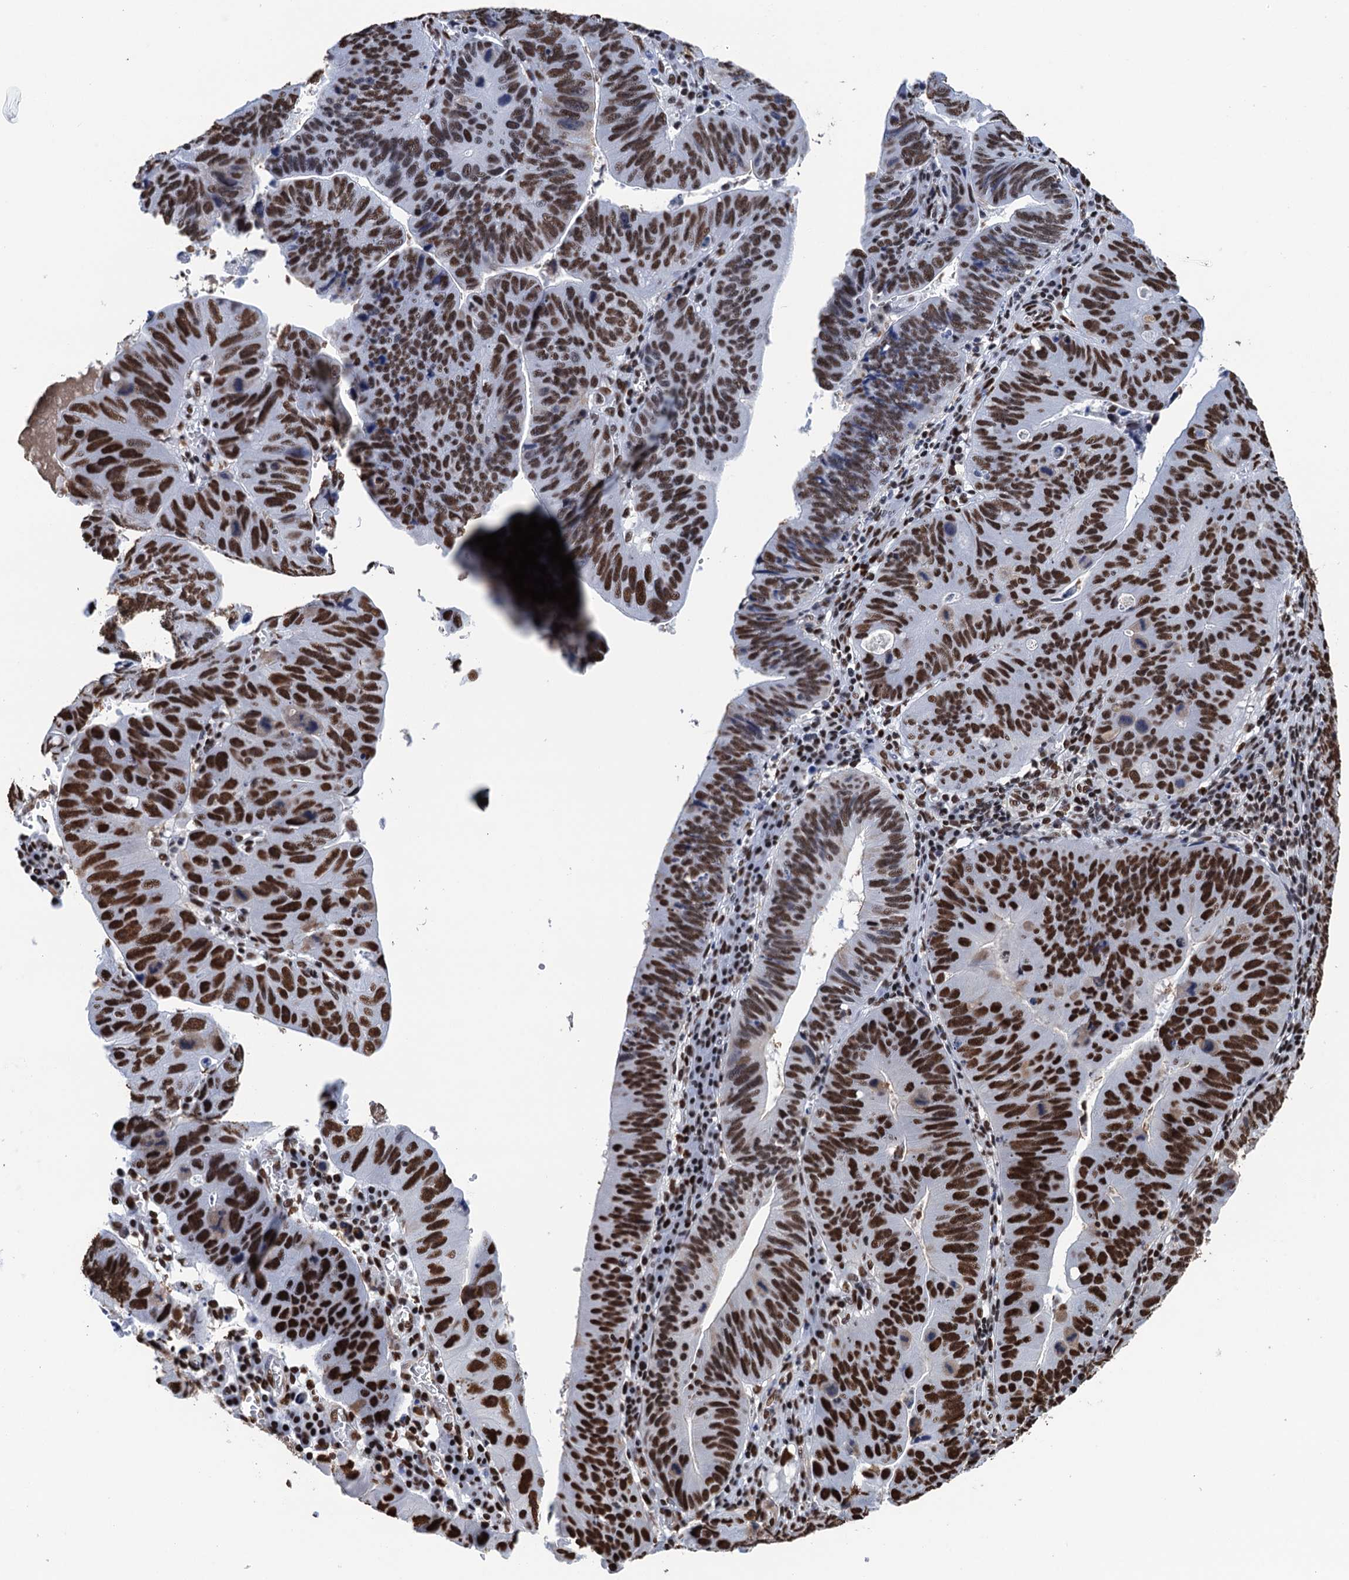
{"staining": {"intensity": "strong", "quantity": ">75%", "location": "nuclear"}, "tissue": "stomach cancer", "cell_type": "Tumor cells", "image_type": "cancer", "snomed": [{"axis": "morphology", "description": "Adenocarcinoma, NOS"}, {"axis": "topography", "description": "Stomach"}], "caption": "Stomach cancer (adenocarcinoma) stained with IHC reveals strong nuclear staining in approximately >75% of tumor cells.", "gene": "UBA2", "patient": {"sex": "male", "age": 59}}